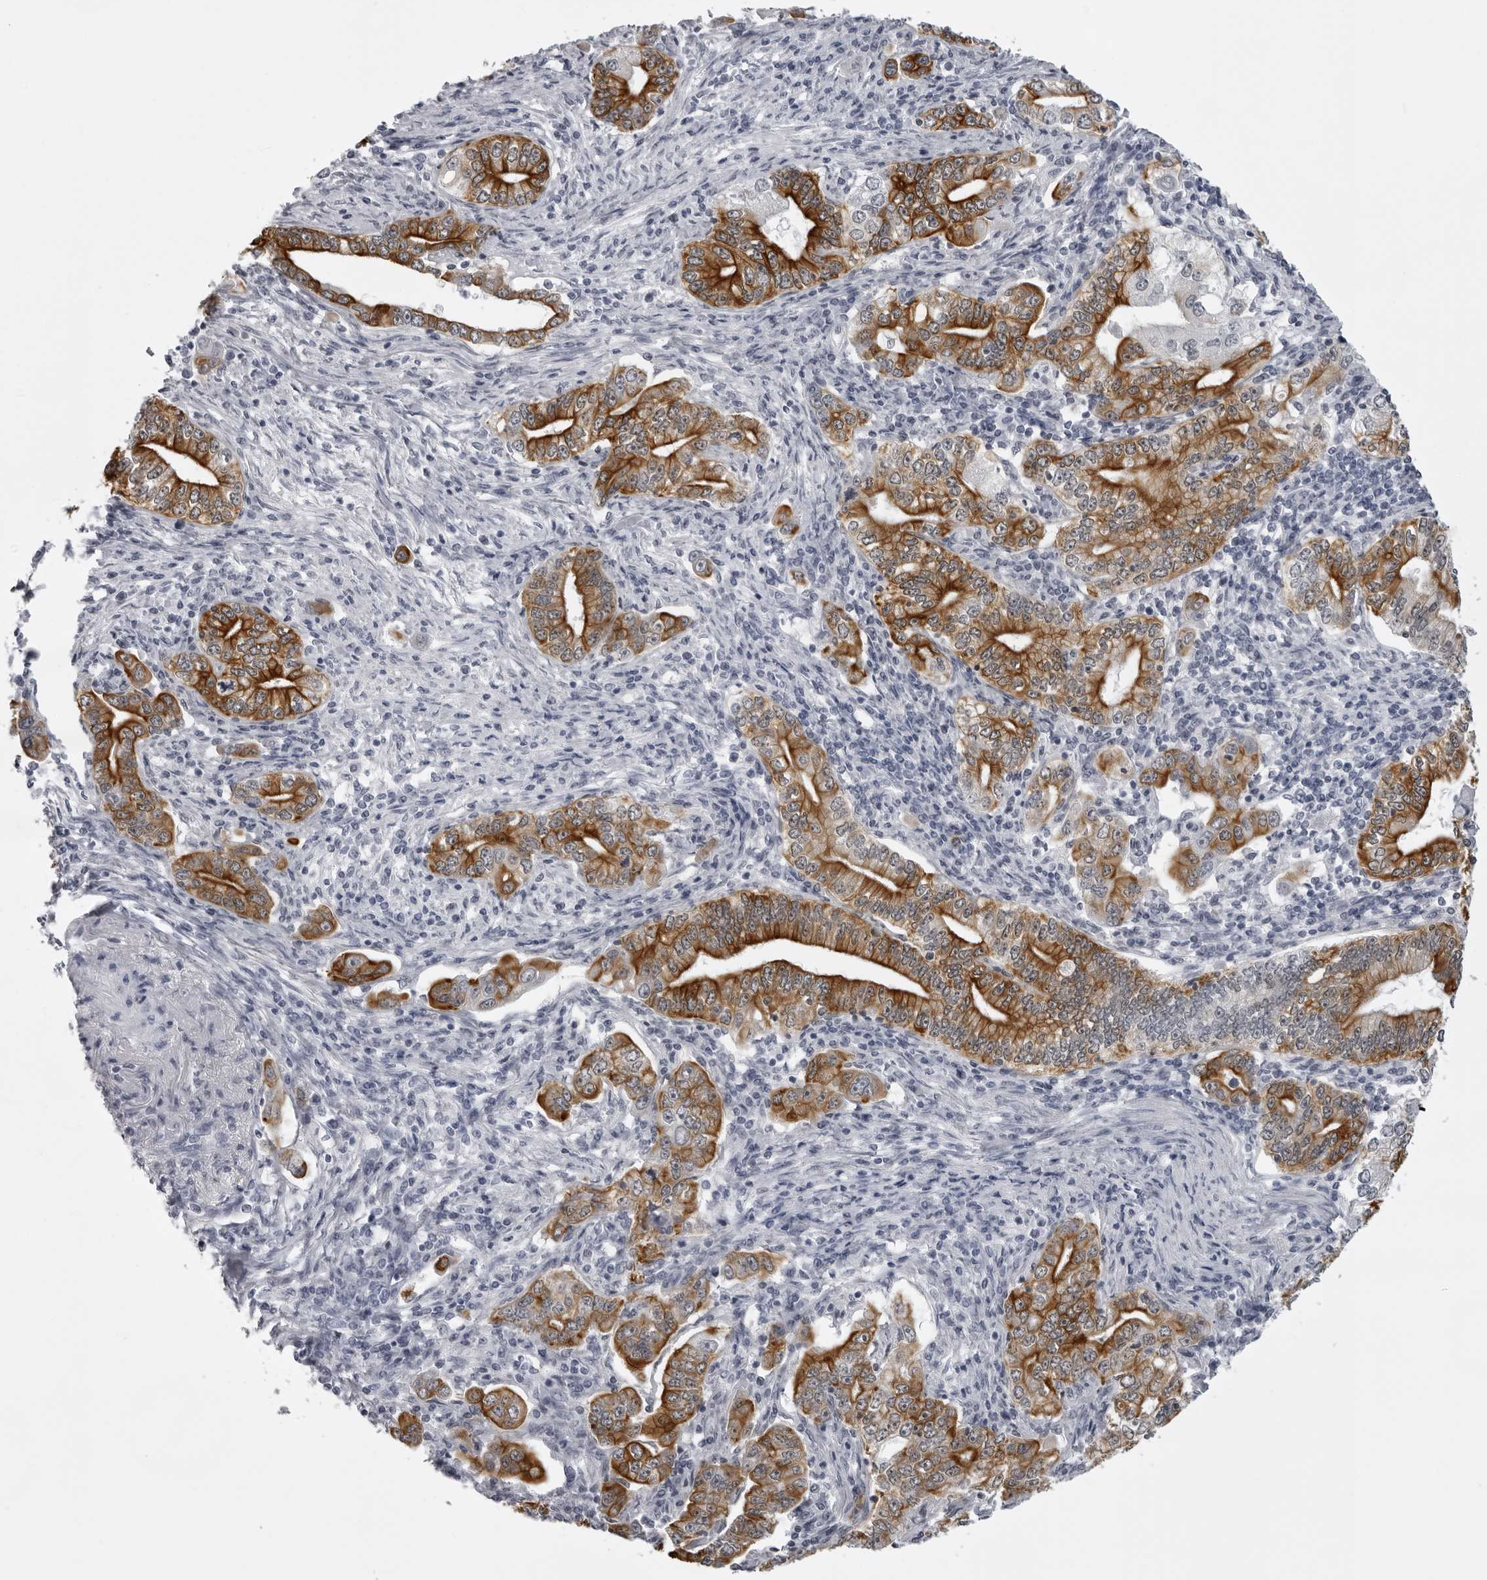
{"staining": {"intensity": "strong", "quantity": ">75%", "location": "cytoplasmic/membranous"}, "tissue": "stomach cancer", "cell_type": "Tumor cells", "image_type": "cancer", "snomed": [{"axis": "morphology", "description": "Adenocarcinoma, NOS"}, {"axis": "topography", "description": "Stomach, lower"}], "caption": "The histopathology image exhibits a brown stain indicating the presence of a protein in the cytoplasmic/membranous of tumor cells in stomach adenocarcinoma.", "gene": "UROD", "patient": {"sex": "female", "age": 72}}